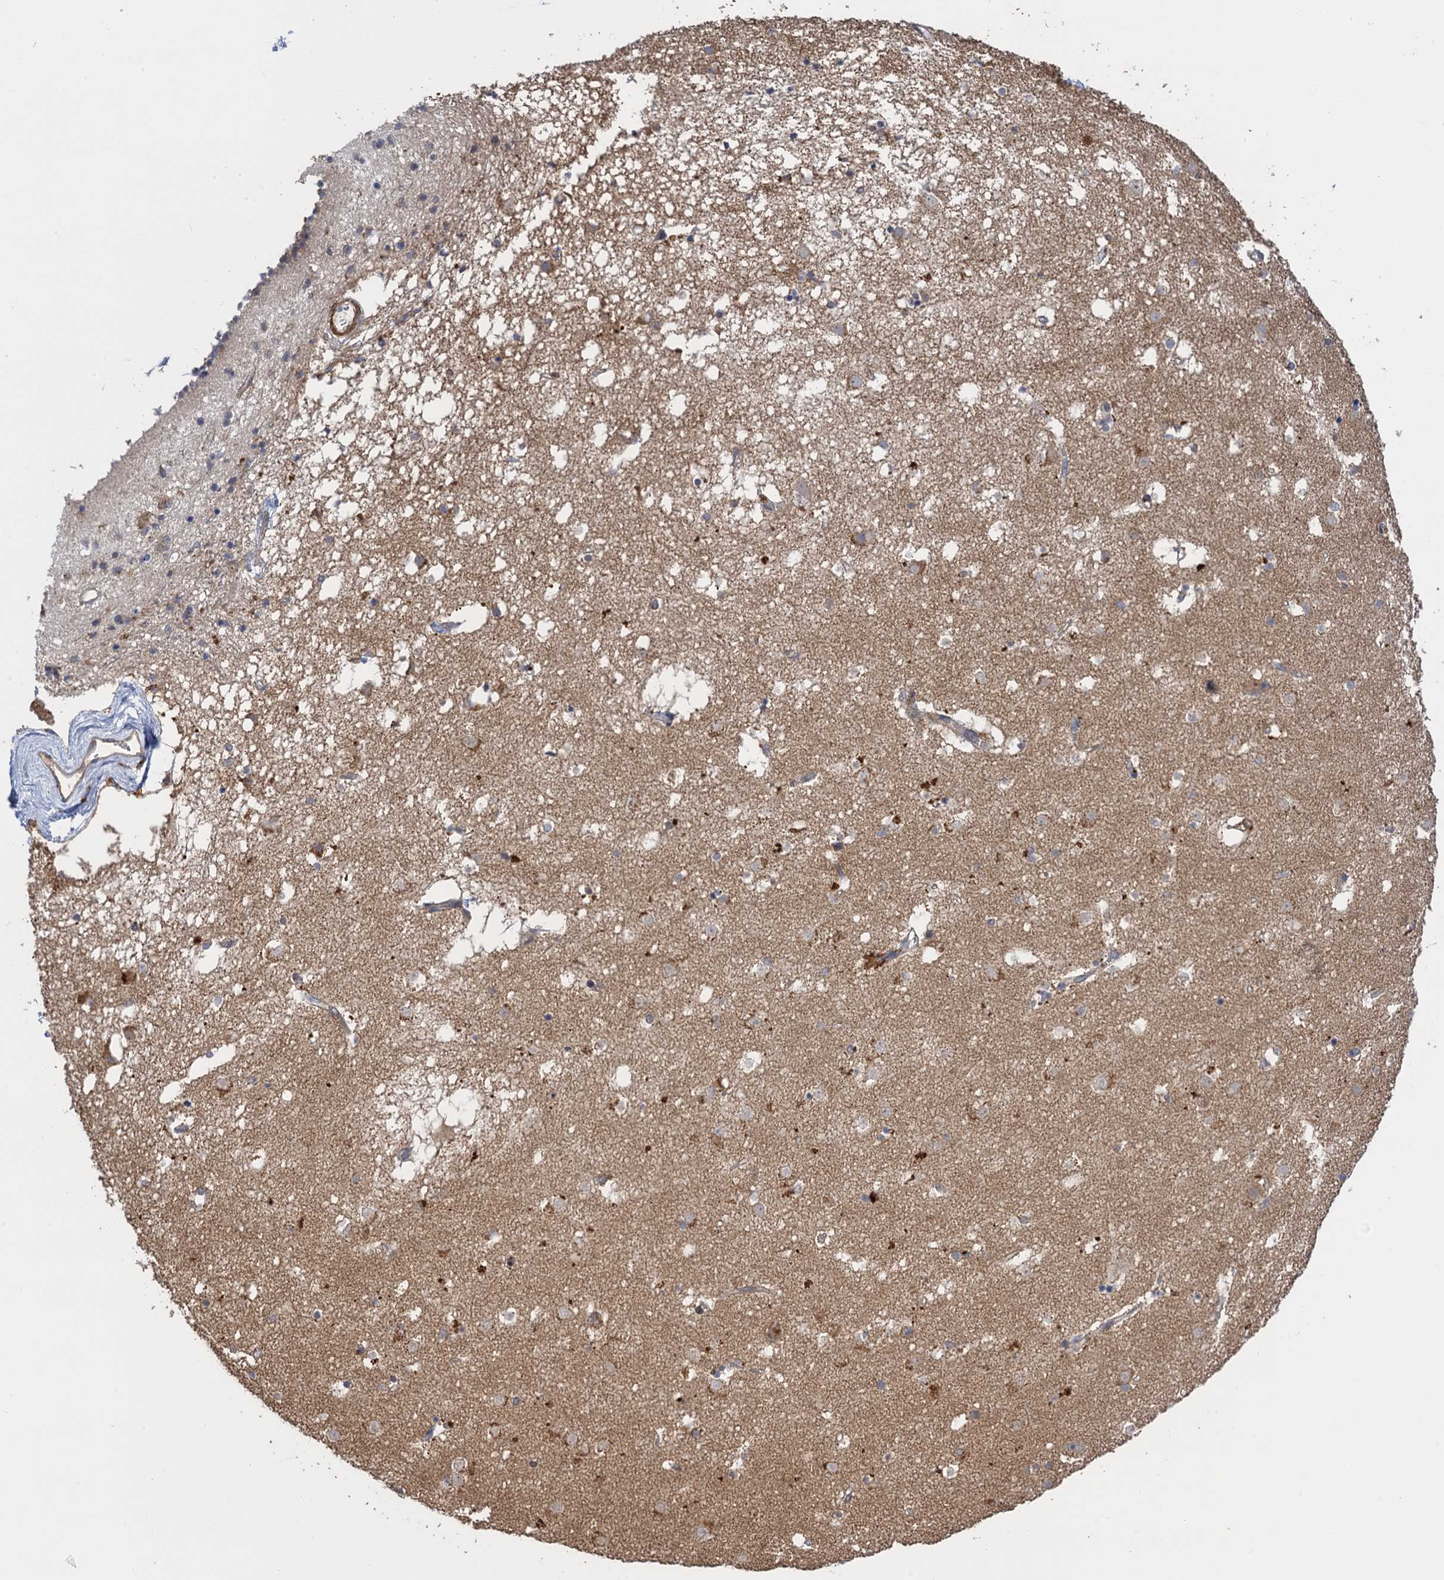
{"staining": {"intensity": "weak", "quantity": "<25%", "location": "cytoplasmic/membranous"}, "tissue": "caudate", "cell_type": "Glial cells", "image_type": "normal", "snomed": [{"axis": "morphology", "description": "Normal tissue, NOS"}, {"axis": "topography", "description": "Lateral ventricle wall"}], "caption": "A high-resolution histopathology image shows immunohistochemistry (IHC) staining of benign caudate, which reveals no significant positivity in glial cells.", "gene": "WDR88", "patient": {"sex": "male", "age": 70}}